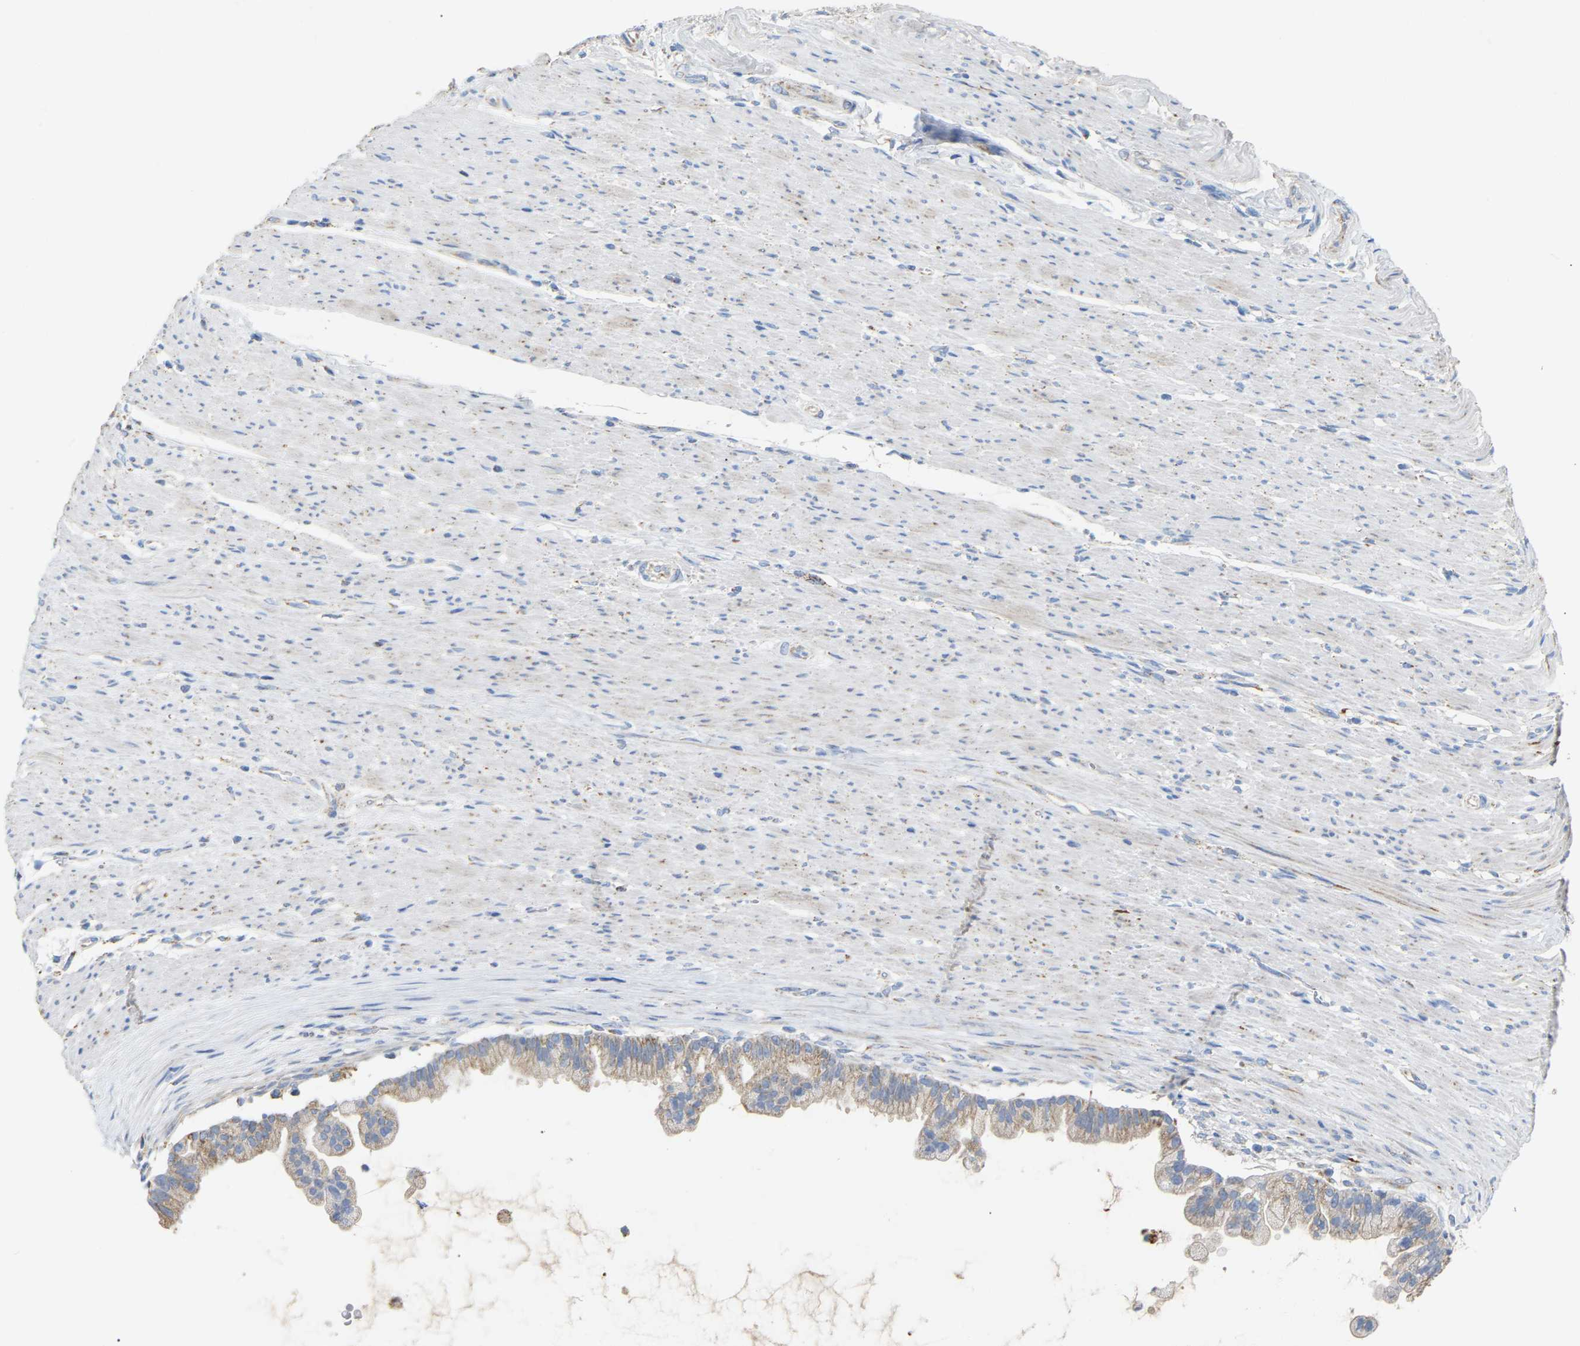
{"staining": {"intensity": "weak", "quantity": ">75%", "location": "cytoplasmic/membranous"}, "tissue": "pancreatic cancer", "cell_type": "Tumor cells", "image_type": "cancer", "snomed": [{"axis": "morphology", "description": "Adenocarcinoma, NOS"}, {"axis": "topography", "description": "Pancreas"}], "caption": "Brown immunohistochemical staining in human pancreatic cancer (adenocarcinoma) shows weak cytoplasmic/membranous staining in about >75% of tumor cells. The staining was performed using DAB to visualize the protein expression in brown, while the nuclei were stained in blue with hematoxylin (Magnification: 20x).", "gene": "HIBADH", "patient": {"sex": "male", "age": 69}}